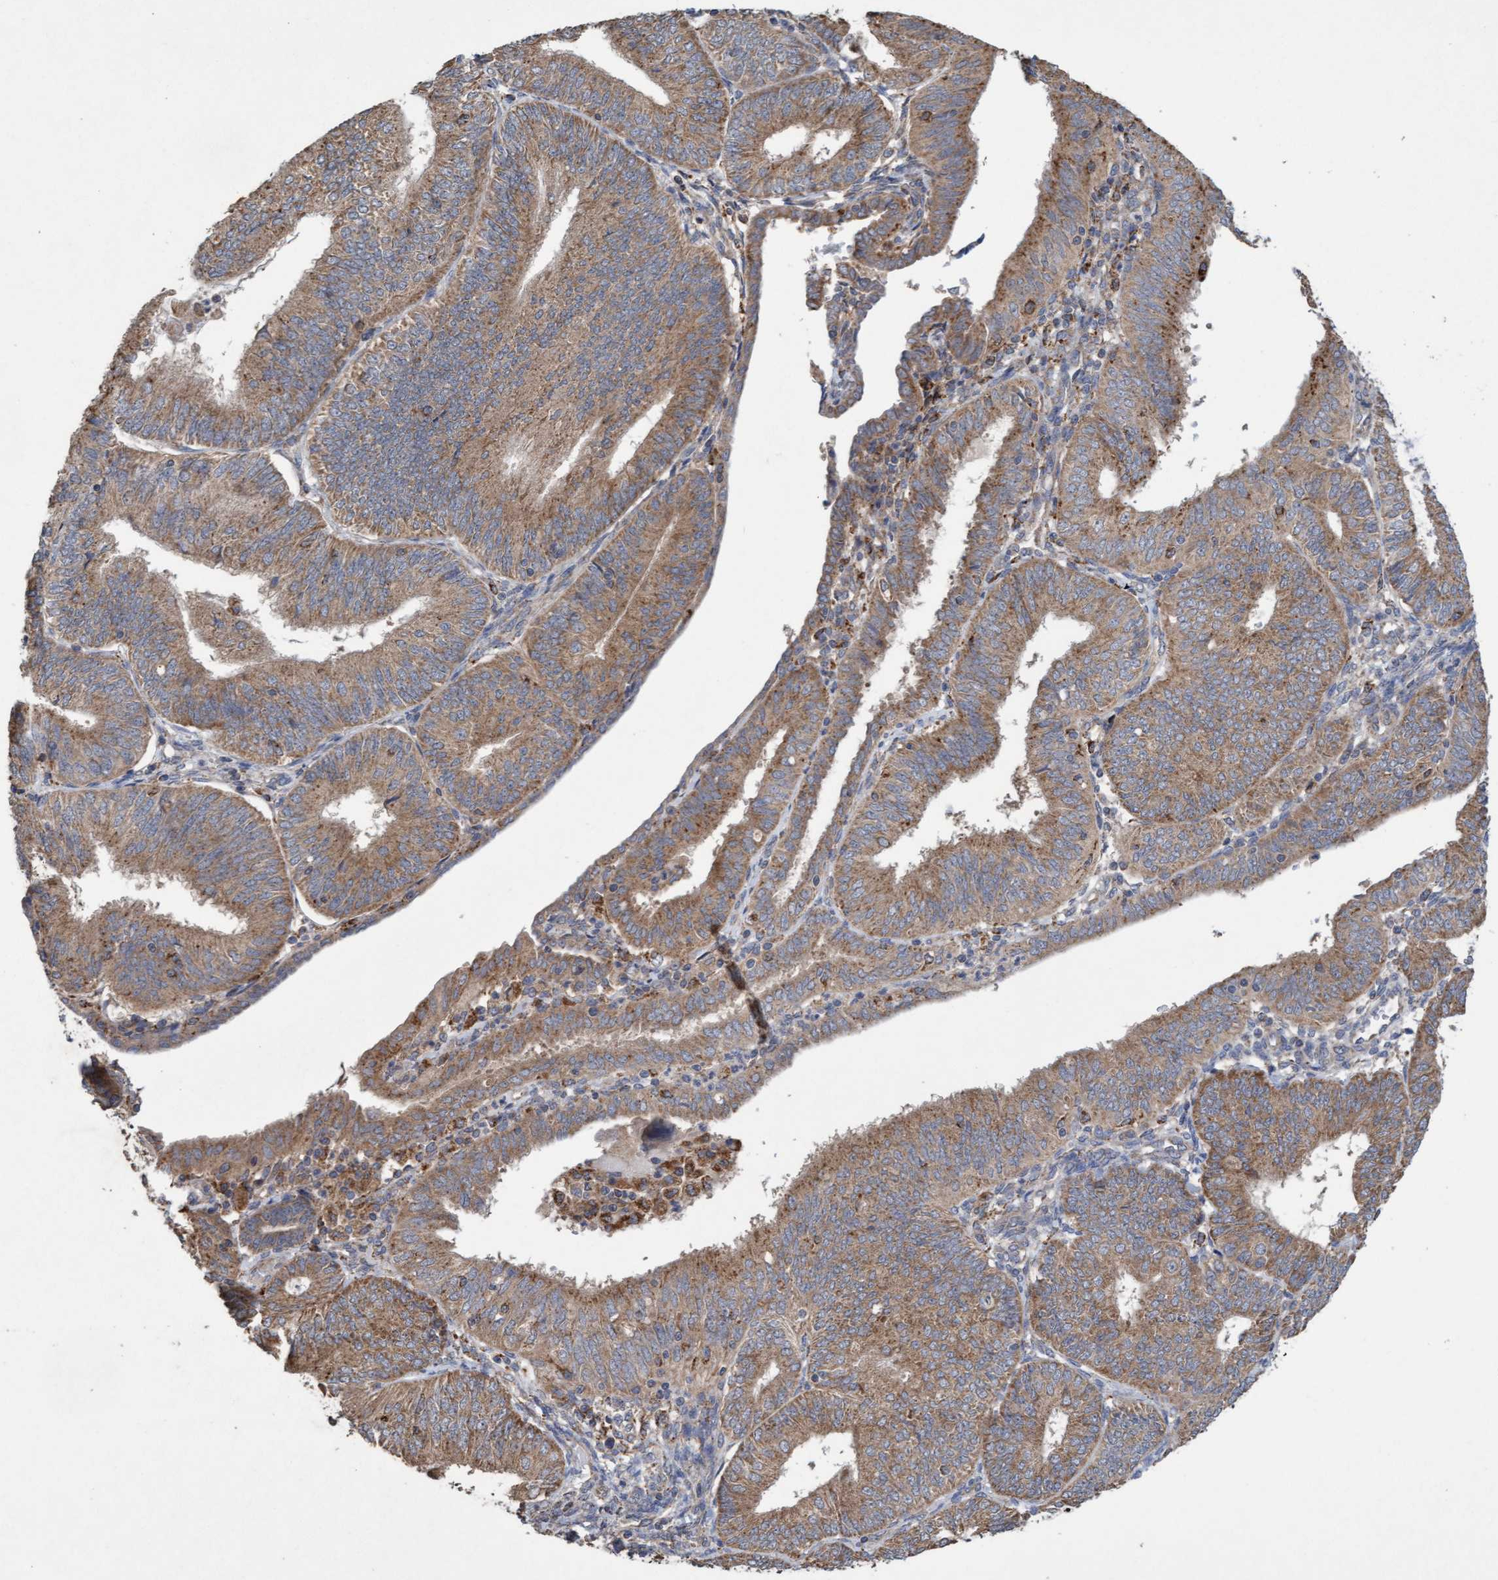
{"staining": {"intensity": "moderate", "quantity": ">75%", "location": "cytoplasmic/membranous"}, "tissue": "endometrial cancer", "cell_type": "Tumor cells", "image_type": "cancer", "snomed": [{"axis": "morphology", "description": "Adenocarcinoma, NOS"}, {"axis": "topography", "description": "Endometrium"}], "caption": "Immunohistochemistry (IHC) of human endometrial adenocarcinoma demonstrates medium levels of moderate cytoplasmic/membranous staining in approximately >75% of tumor cells.", "gene": "ATPAF2", "patient": {"sex": "female", "age": 58}}